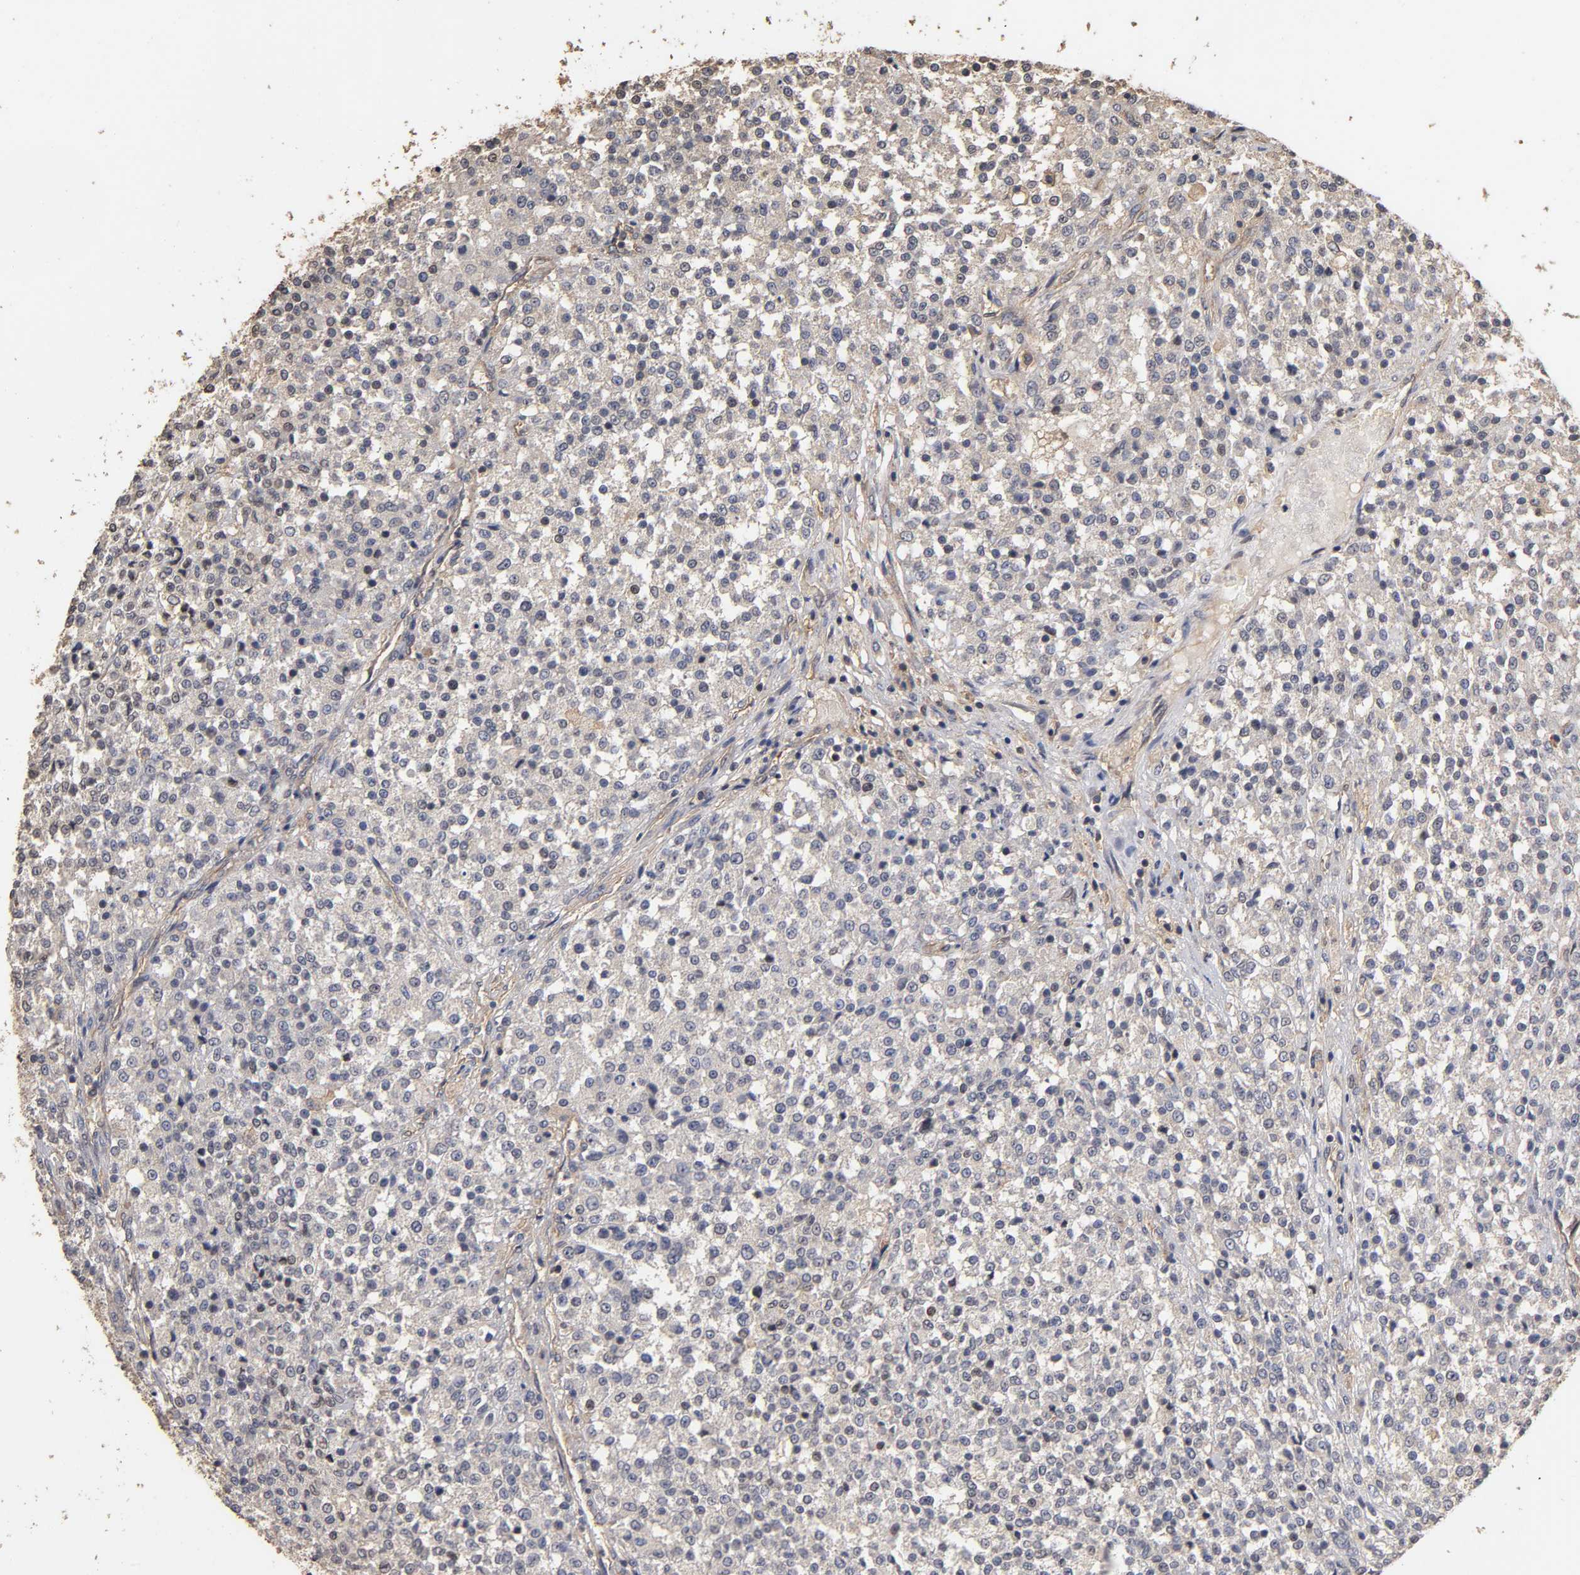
{"staining": {"intensity": "negative", "quantity": "none", "location": "none"}, "tissue": "testis cancer", "cell_type": "Tumor cells", "image_type": "cancer", "snomed": [{"axis": "morphology", "description": "Seminoma, NOS"}, {"axis": "topography", "description": "Testis"}], "caption": "There is no significant expression in tumor cells of testis seminoma.", "gene": "VSIG4", "patient": {"sex": "male", "age": 59}}